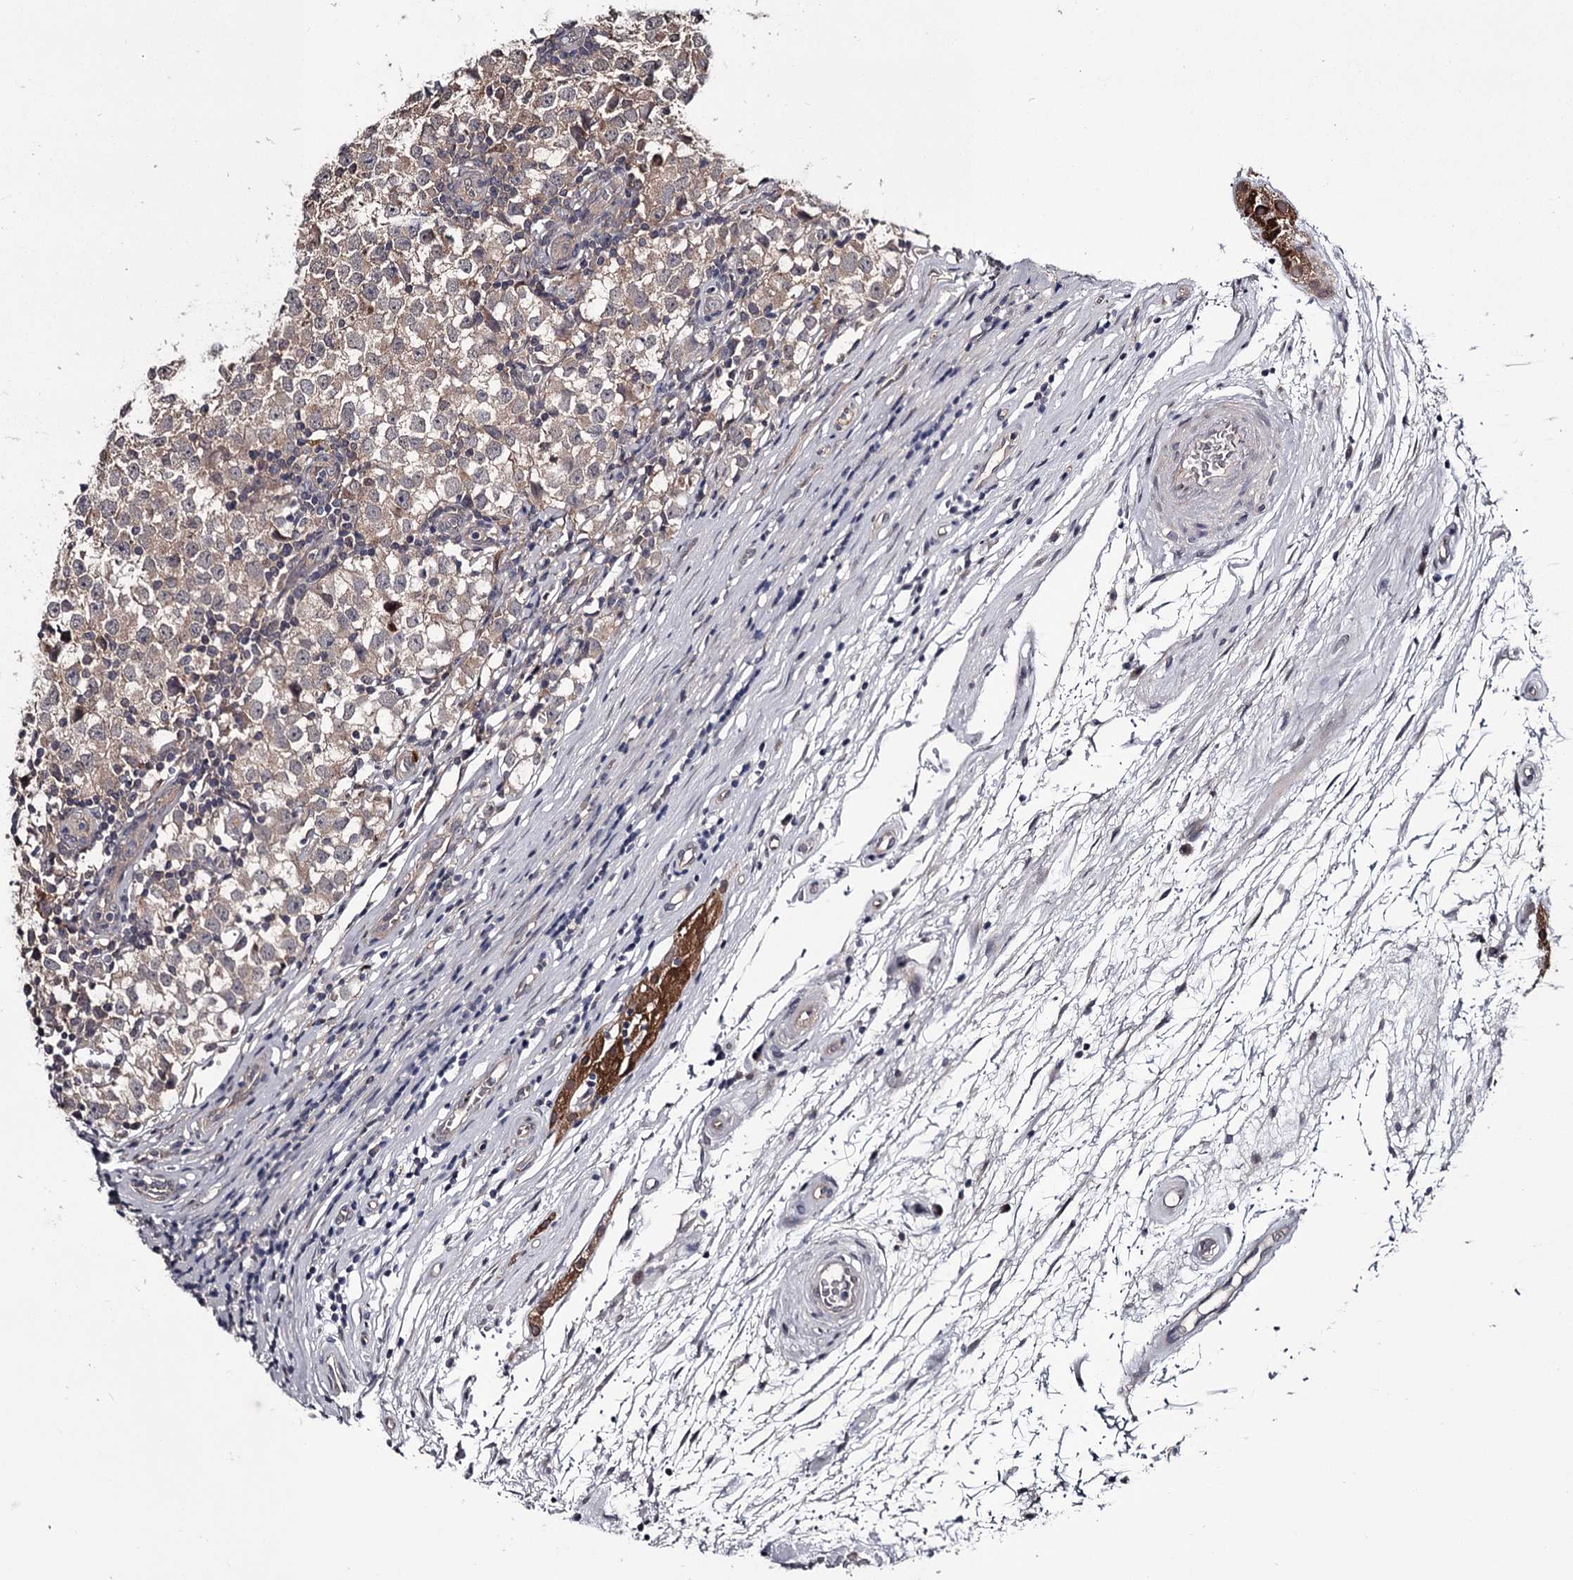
{"staining": {"intensity": "weak", "quantity": "<25%", "location": "cytoplasmic/membranous"}, "tissue": "testis cancer", "cell_type": "Tumor cells", "image_type": "cancer", "snomed": [{"axis": "morphology", "description": "Seminoma, NOS"}, {"axis": "topography", "description": "Testis"}], "caption": "Testis cancer was stained to show a protein in brown. There is no significant positivity in tumor cells.", "gene": "DAO", "patient": {"sex": "male", "age": 65}}